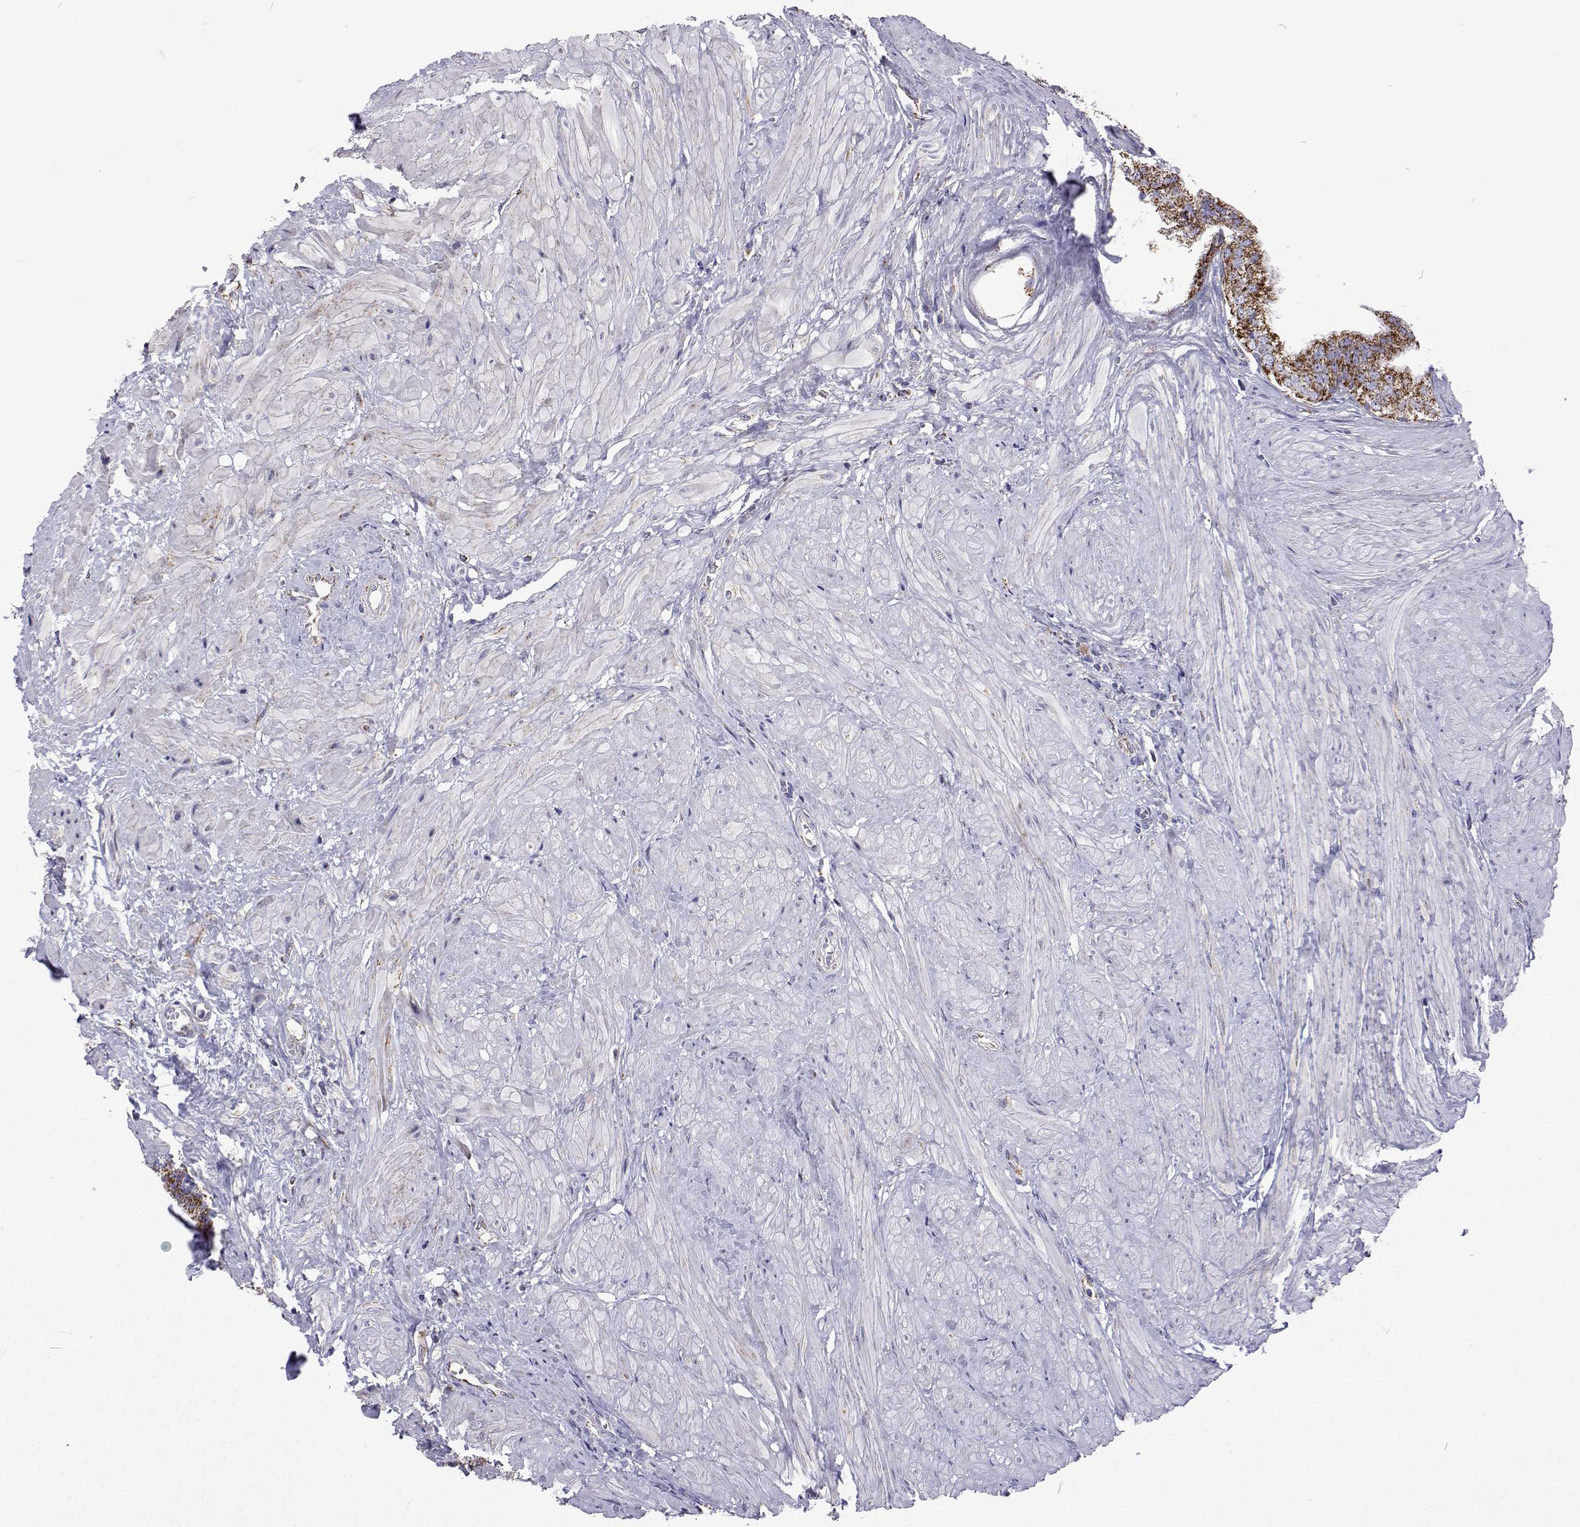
{"staining": {"intensity": "strong", "quantity": "25%-75%", "location": "cytoplasmic/membranous"}, "tissue": "prostate", "cell_type": "Glandular cells", "image_type": "normal", "snomed": [{"axis": "morphology", "description": "Normal tissue, NOS"}, {"axis": "topography", "description": "Prostate"}, {"axis": "topography", "description": "Peripheral nerve tissue"}], "caption": "IHC staining of unremarkable prostate, which reveals high levels of strong cytoplasmic/membranous positivity in approximately 25%-75% of glandular cells indicating strong cytoplasmic/membranous protein expression. The staining was performed using DAB (3,3'-diaminobenzidine) (brown) for protein detection and nuclei were counterstained in hematoxylin (blue).", "gene": "MCCC2", "patient": {"sex": "male", "age": 55}}